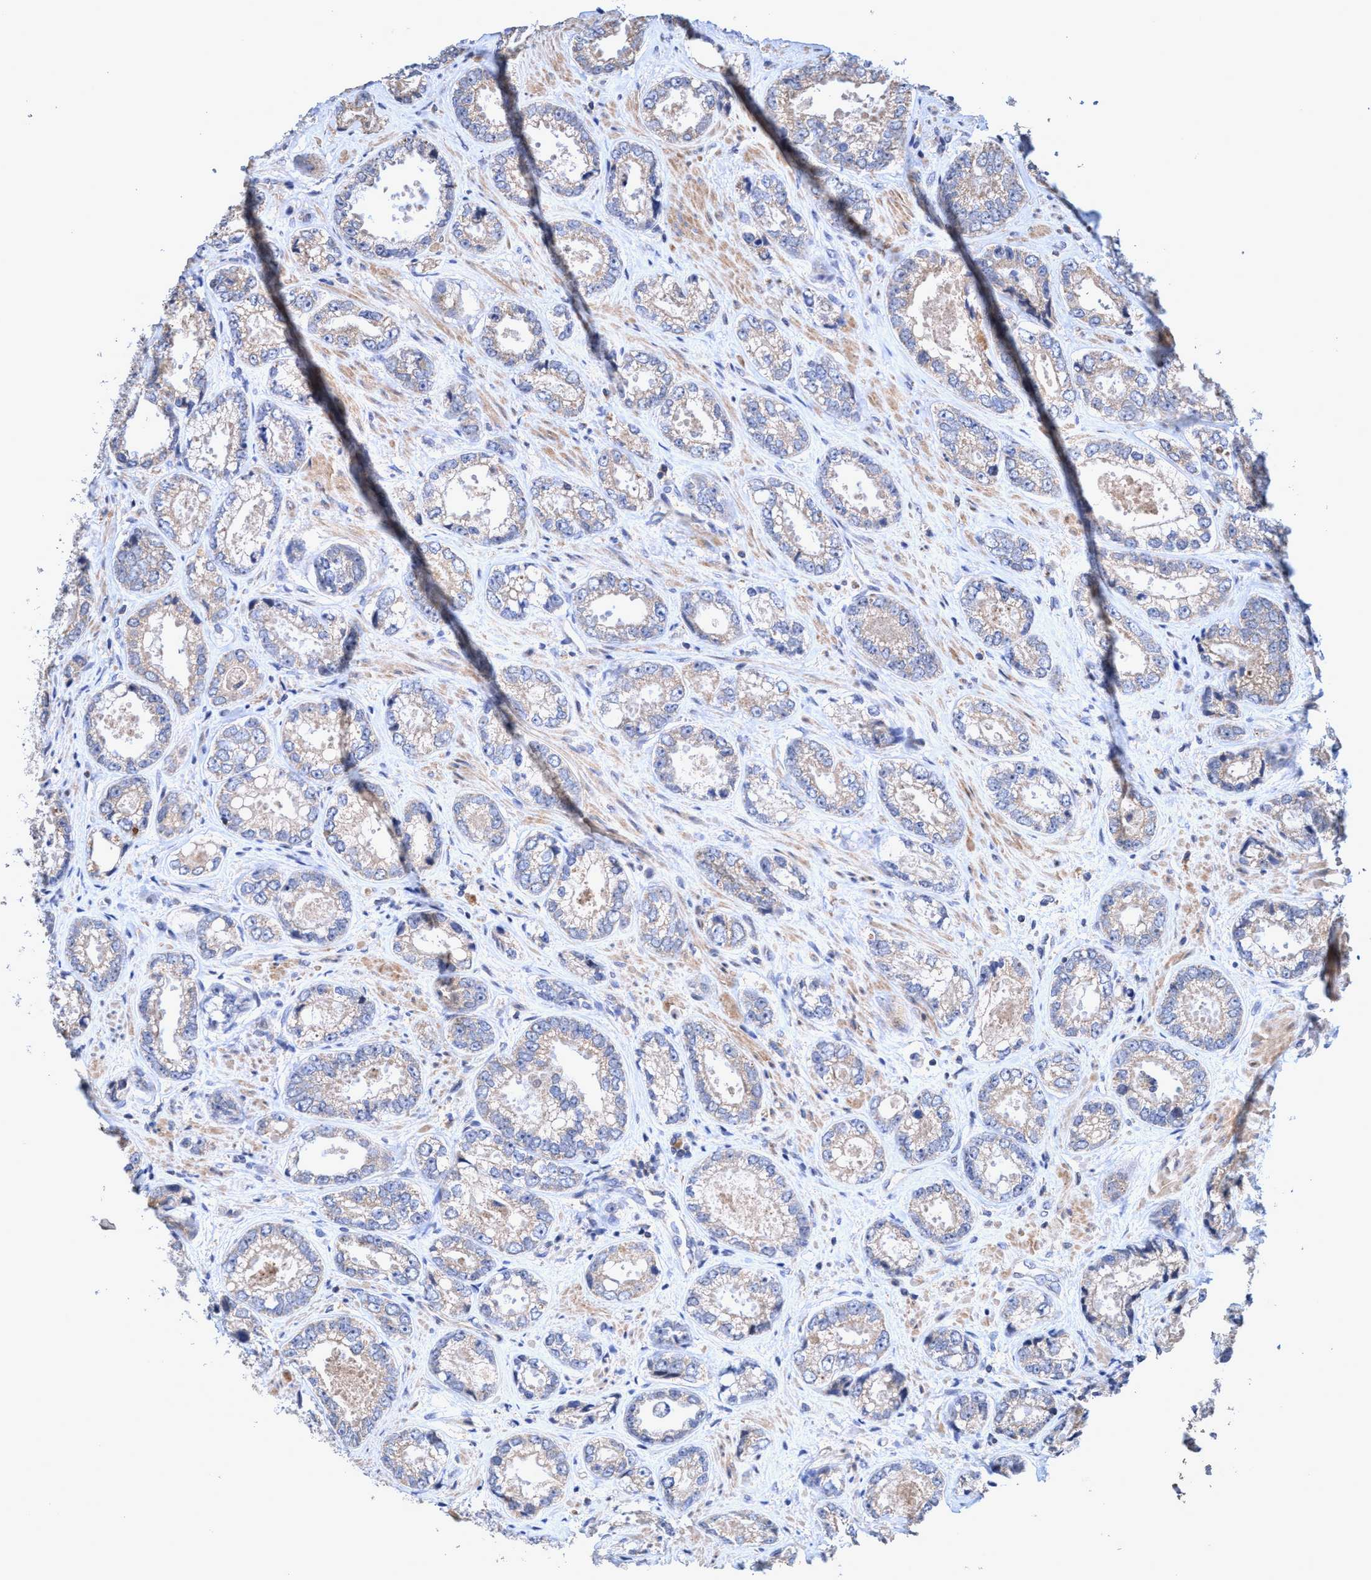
{"staining": {"intensity": "weak", "quantity": "<25%", "location": "cytoplasmic/membranous"}, "tissue": "prostate cancer", "cell_type": "Tumor cells", "image_type": "cancer", "snomed": [{"axis": "morphology", "description": "Adenocarcinoma, High grade"}, {"axis": "topography", "description": "Prostate"}], "caption": "This is a micrograph of IHC staining of prostate cancer (adenocarcinoma (high-grade)), which shows no expression in tumor cells.", "gene": "ZNF677", "patient": {"sex": "male", "age": 61}}